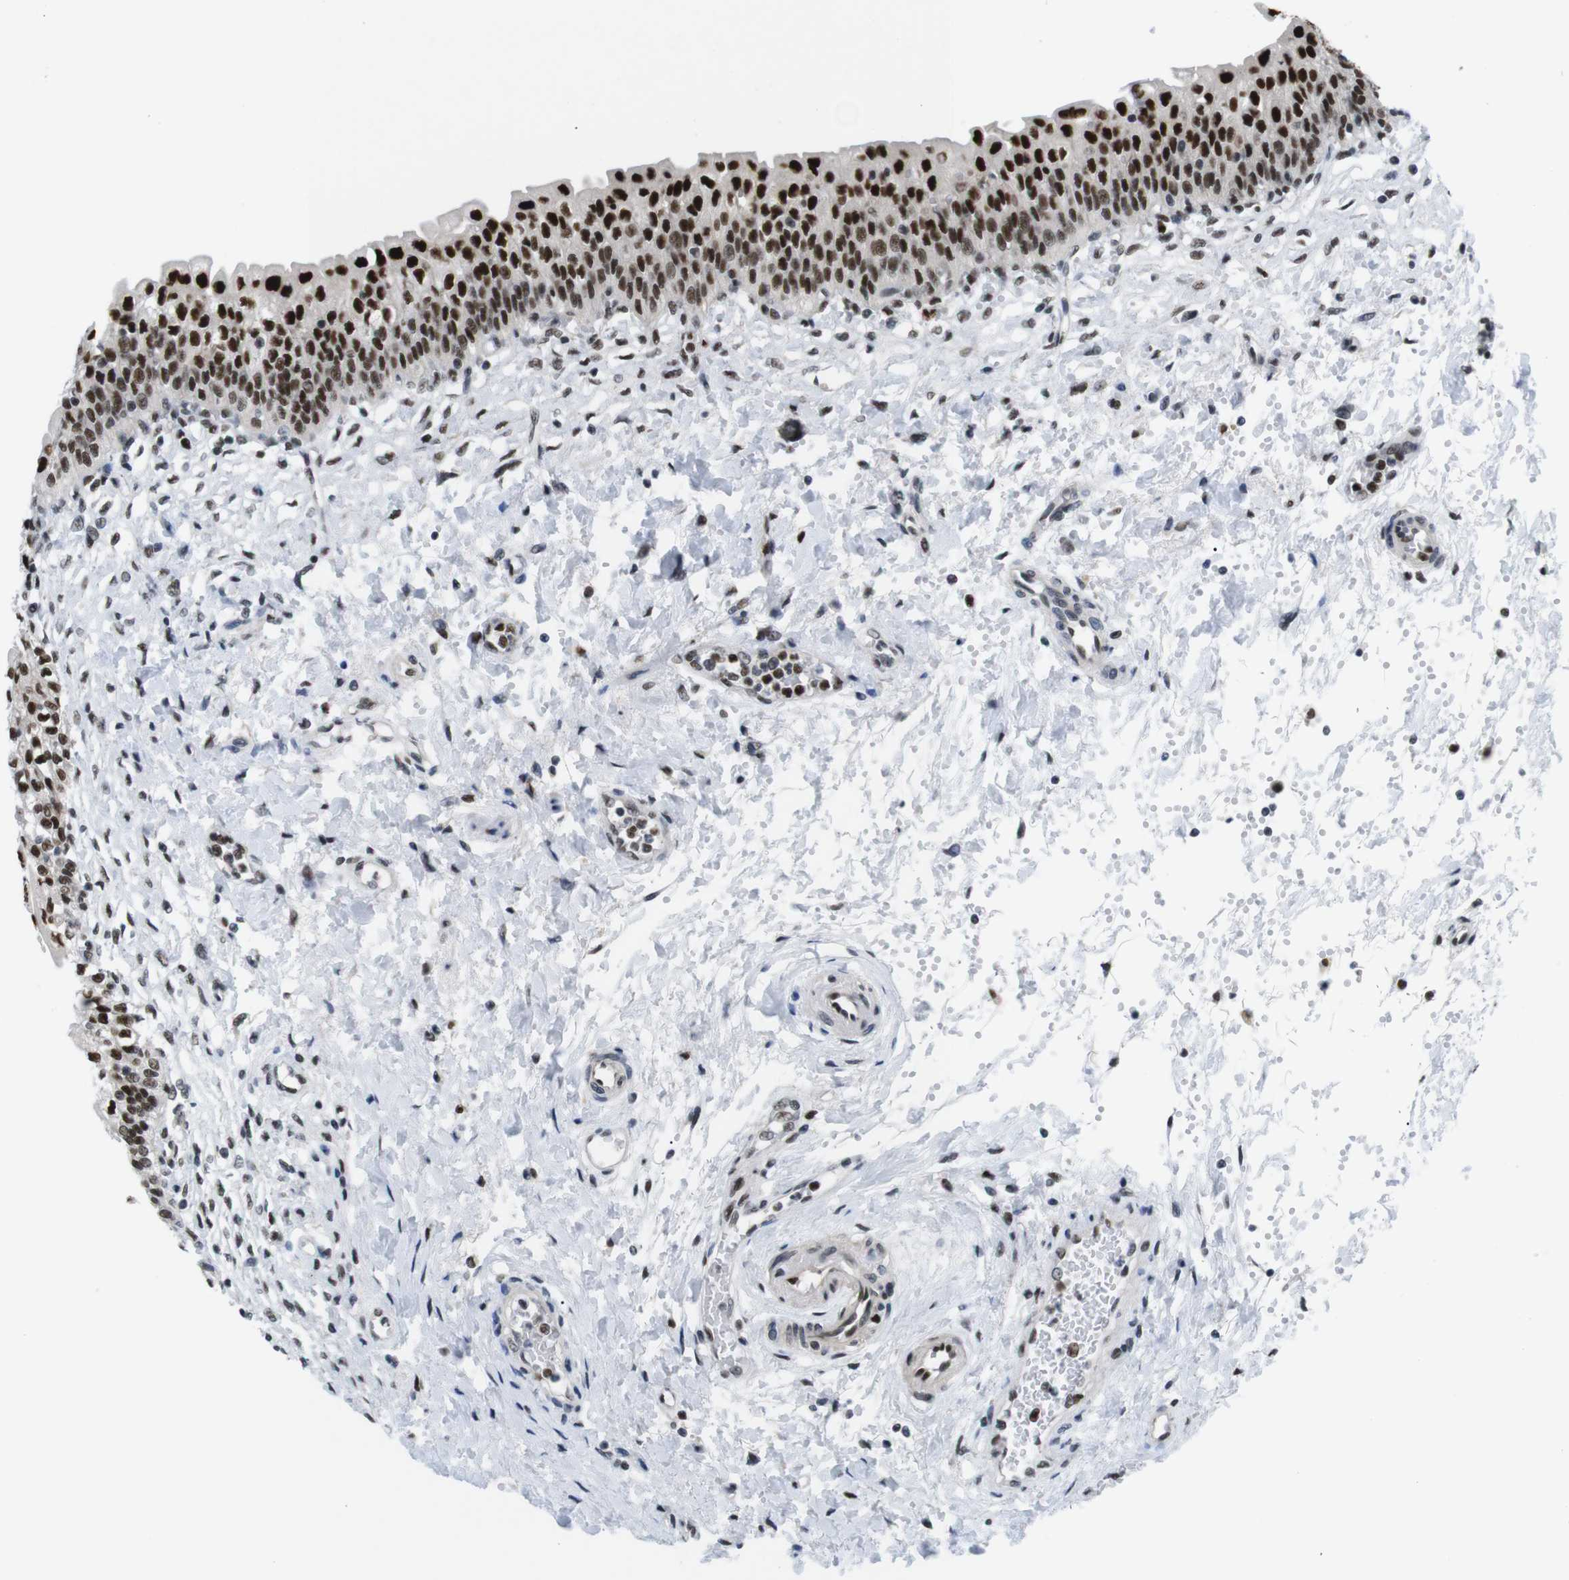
{"staining": {"intensity": "strong", "quantity": ">75%", "location": "nuclear"}, "tissue": "urinary bladder", "cell_type": "Urothelial cells", "image_type": "normal", "snomed": [{"axis": "morphology", "description": "Normal tissue, NOS"}, {"axis": "topography", "description": "Urinary bladder"}], "caption": "Immunohistochemical staining of normal urinary bladder shows >75% levels of strong nuclear protein expression in about >75% of urothelial cells. The staining was performed using DAB to visualize the protein expression in brown, while the nuclei were stained in blue with hematoxylin (Magnification: 20x).", "gene": "PSME3", "patient": {"sex": "male", "age": 55}}